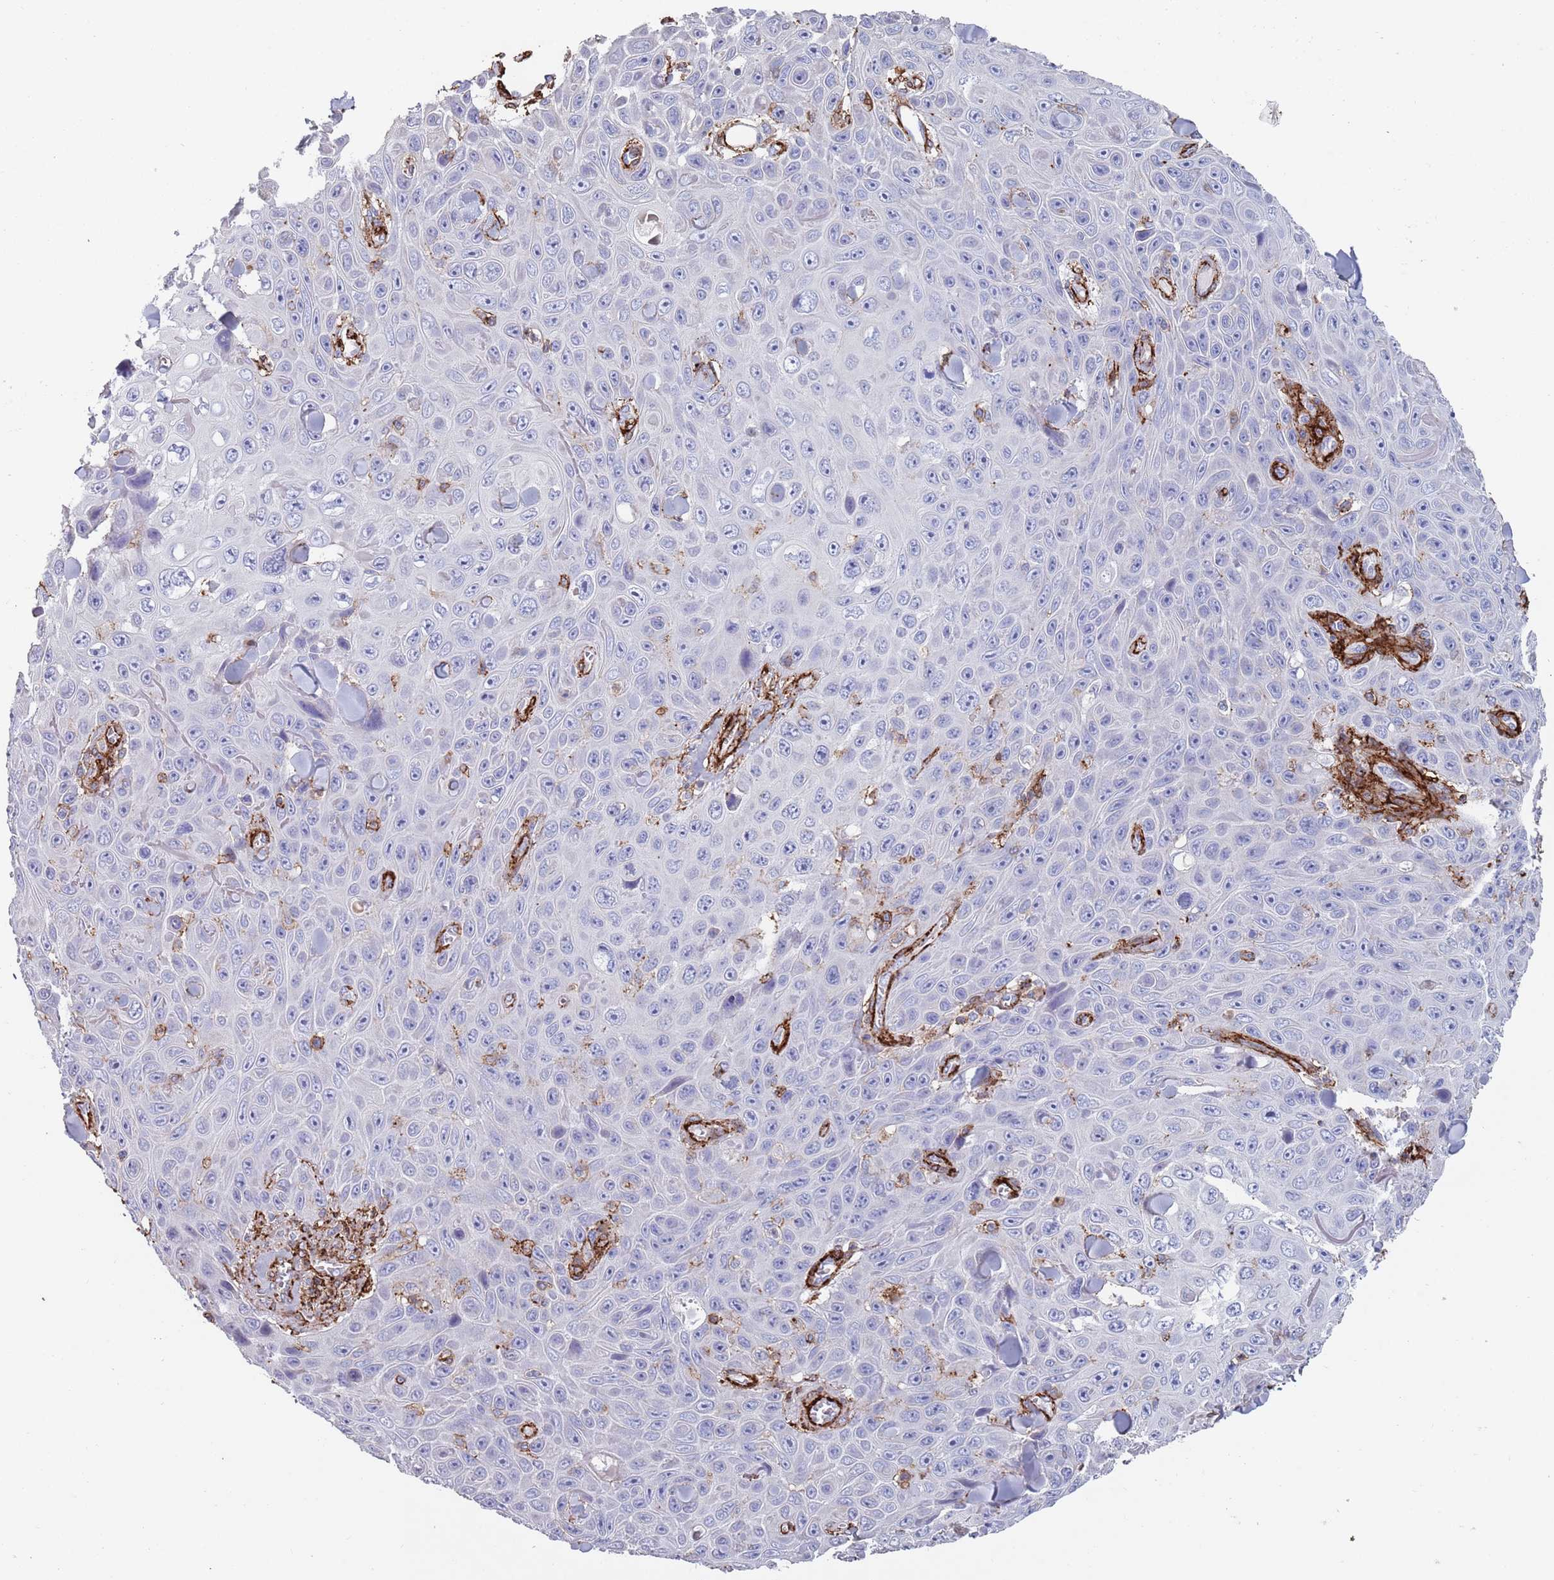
{"staining": {"intensity": "negative", "quantity": "none", "location": "none"}, "tissue": "skin cancer", "cell_type": "Tumor cells", "image_type": "cancer", "snomed": [{"axis": "morphology", "description": "Squamous cell carcinoma, NOS"}, {"axis": "topography", "description": "Skin"}], "caption": "The immunohistochemistry (IHC) photomicrograph has no significant expression in tumor cells of skin cancer tissue.", "gene": "RNF144A", "patient": {"sex": "male", "age": 82}}